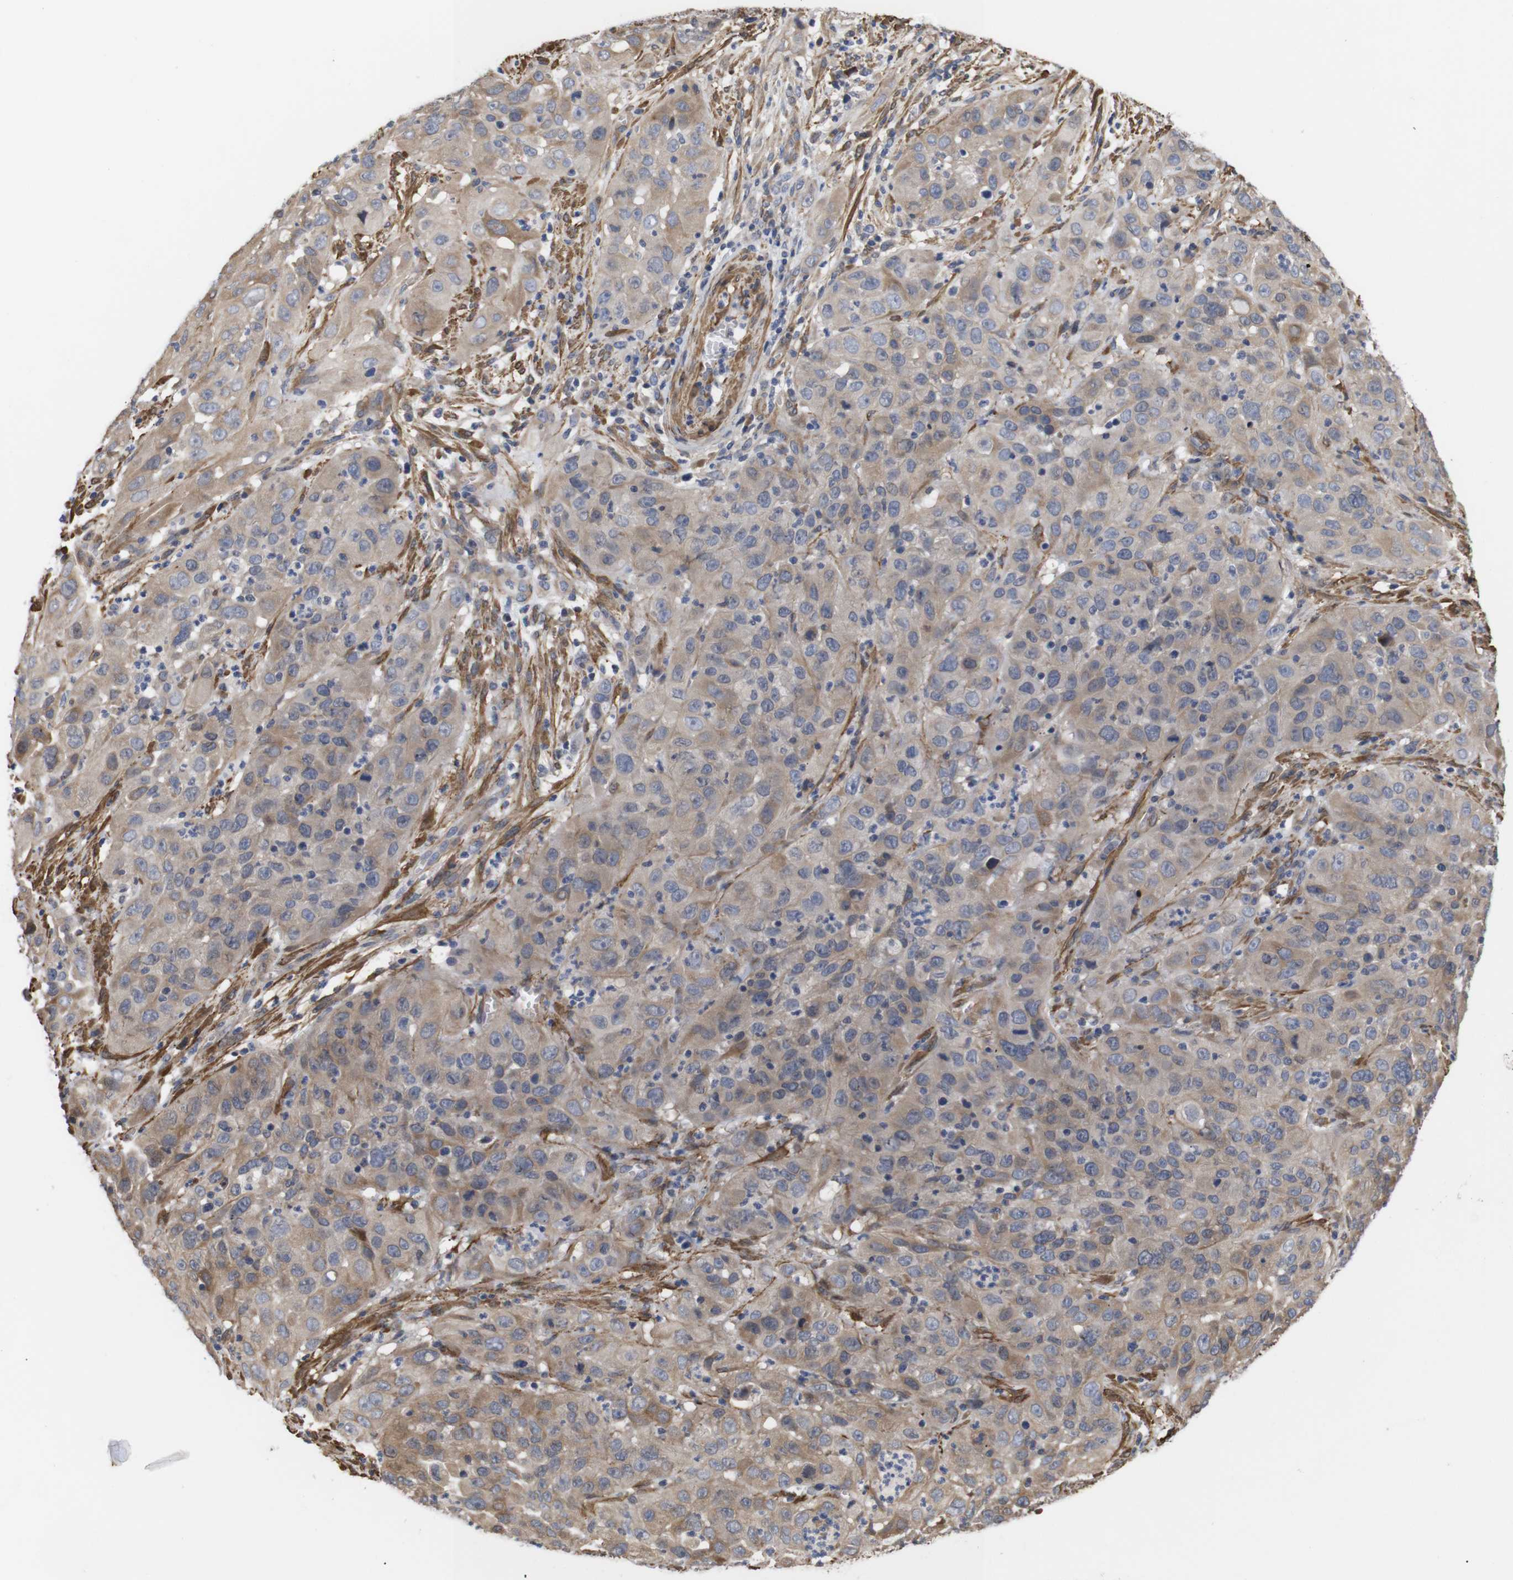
{"staining": {"intensity": "moderate", "quantity": ">75%", "location": "cytoplasmic/membranous"}, "tissue": "cervical cancer", "cell_type": "Tumor cells", "image_type": "cancer", "snomed": [{"axis": "morphology", "description": "Squamous cell carcinoma, NOS"}, {"axis": "topography", "description": "Cervix"}], "caption": "Cervical cancer (squamous cell carcinoma) stained for a protein reveals moderate cytoplasmic/membranous positivity in tumor cells.", "gene": "PDLIM5", "patient": {"sex": "female", "age": 32}}